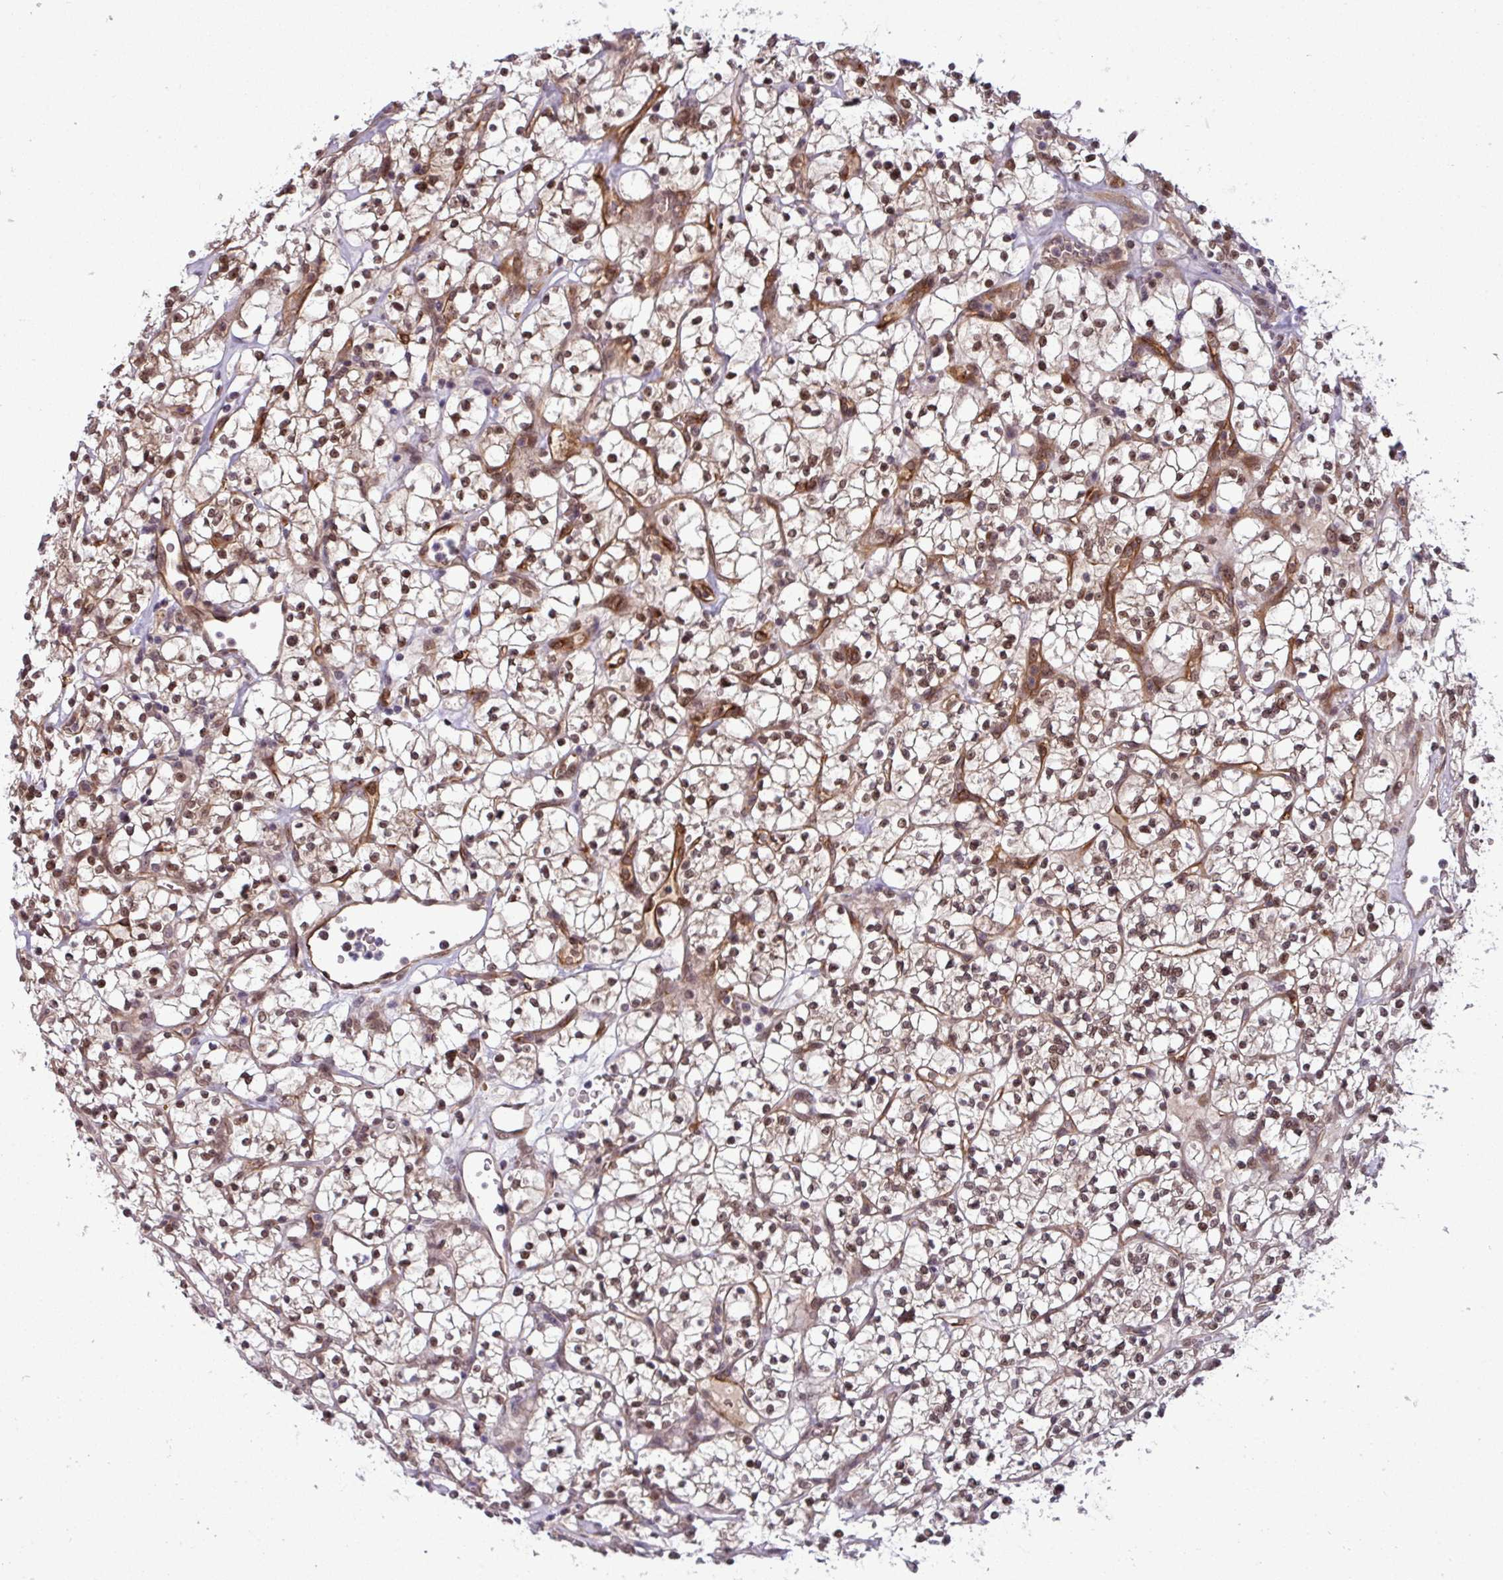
{"staining": {"intensity": "moderate", "quantity": "25%-75%", "location": "nuclear"}, "tissue": "renal cancer", "cell_type": "Tumor cells", "image_type": "cancer", "snomed": [{"axis": "morphology", "description": "Adenocarcinoma, NOS"}, {"axis": "topography", "description": "Kidney"}], "caption": "Brown immunohistochemical staining in renal cancer shows moderate nuclear staining in approximately 25%-75% of tumor cells.", "gene": "C7orf50", "patient": {"sex": "female", "age": 64}}